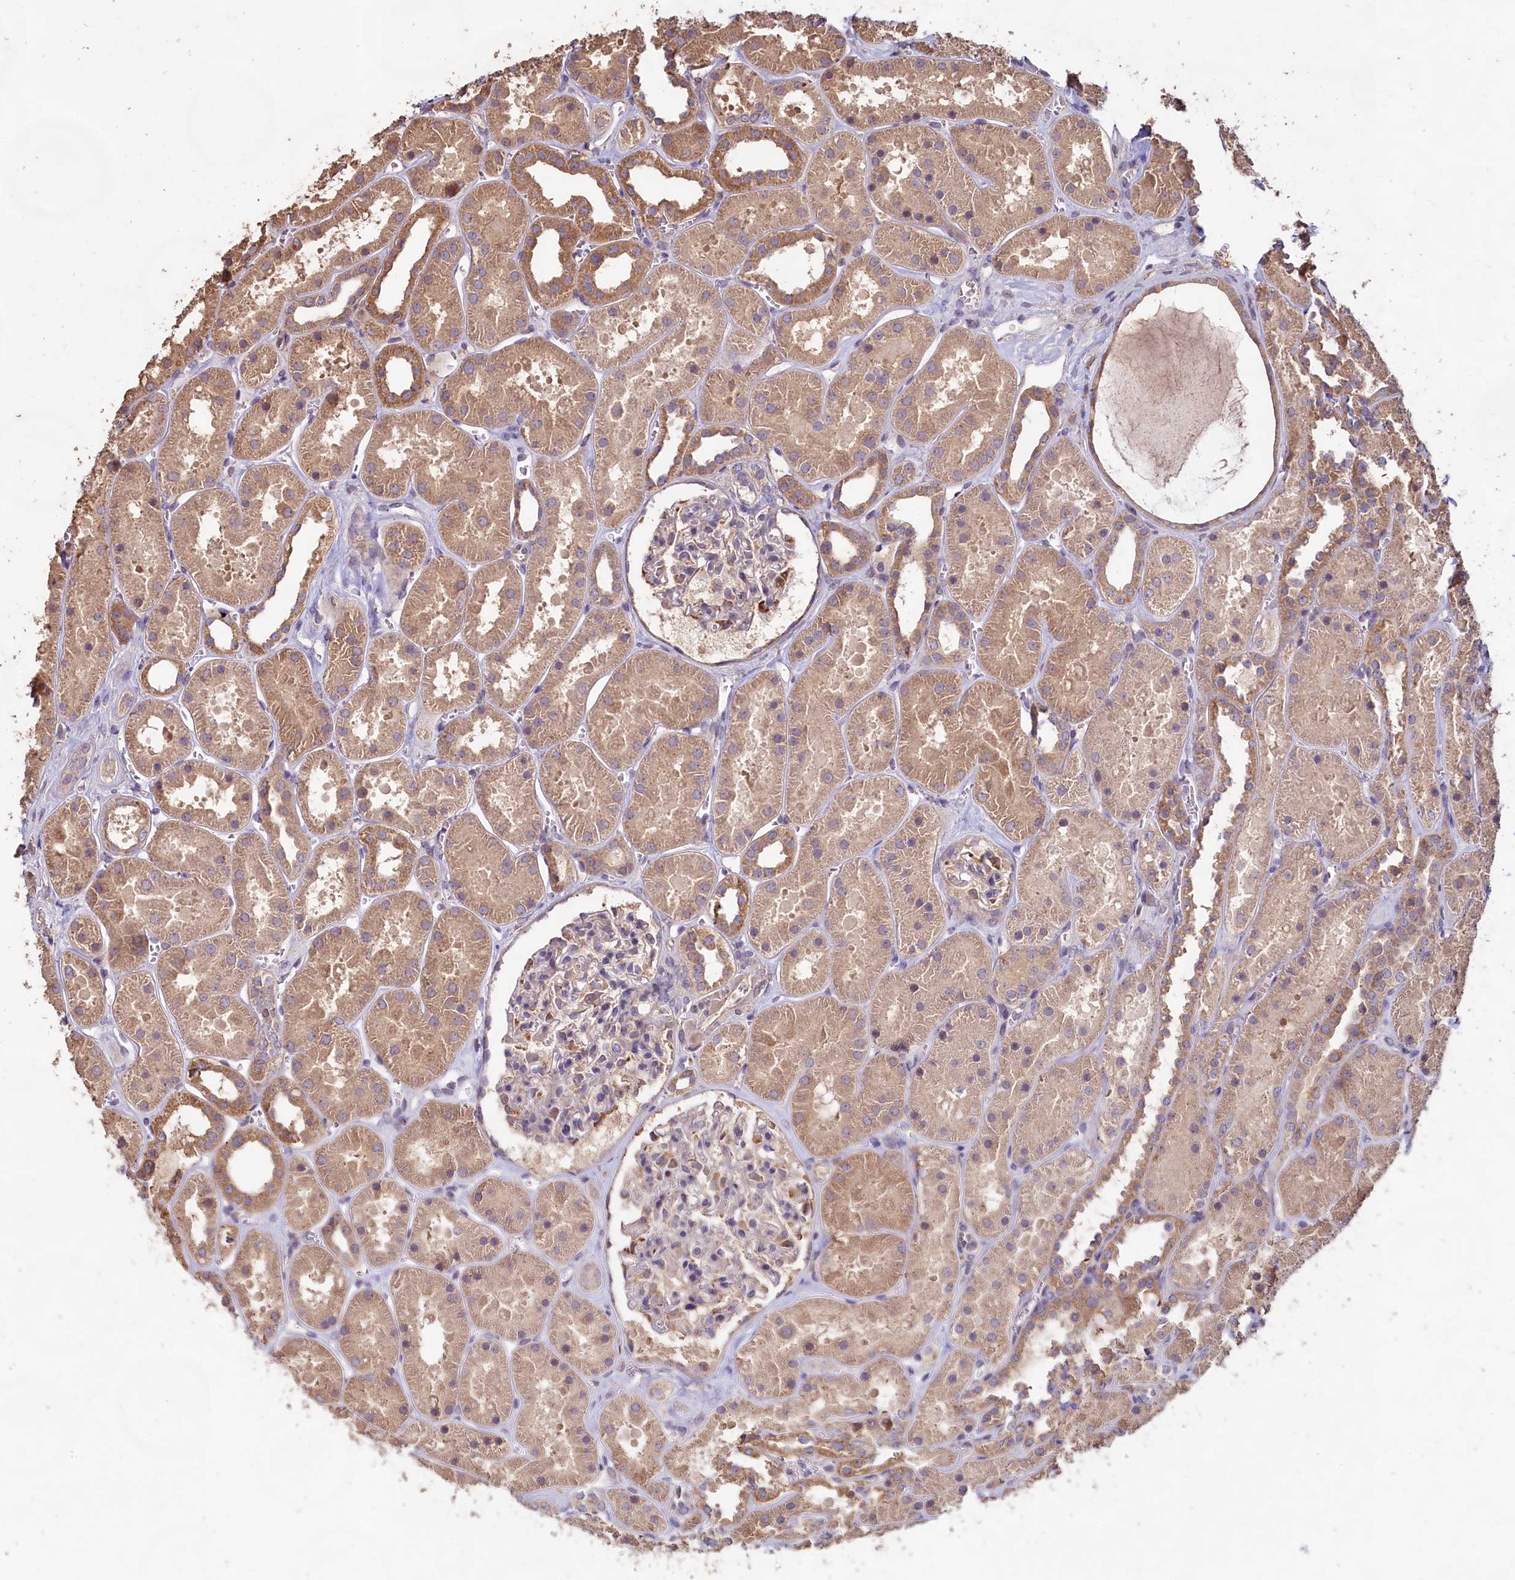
{"staining": {"intensity": "moderate", "quantity": "<25%", "location": "cytoplasmic/membranous"}, "tissue": "kidney", "cell_type": "Cells in glomeruli", "image_type": "normal", "snomed": [{"axis": "morphology", "description": "Normal tissue, NOS"}, {"axis": "topography", "description": "Kidney"}], "caption": "Cells in glomeruli display low levels of moderate cytoplasmic/membranous expression in approximately <25% of cells in benign human kidney. (IHC, brightfield microscopy, high magnification).", "gene": "FUNDC1", "patient": {"sex": "female", "age": 41}}